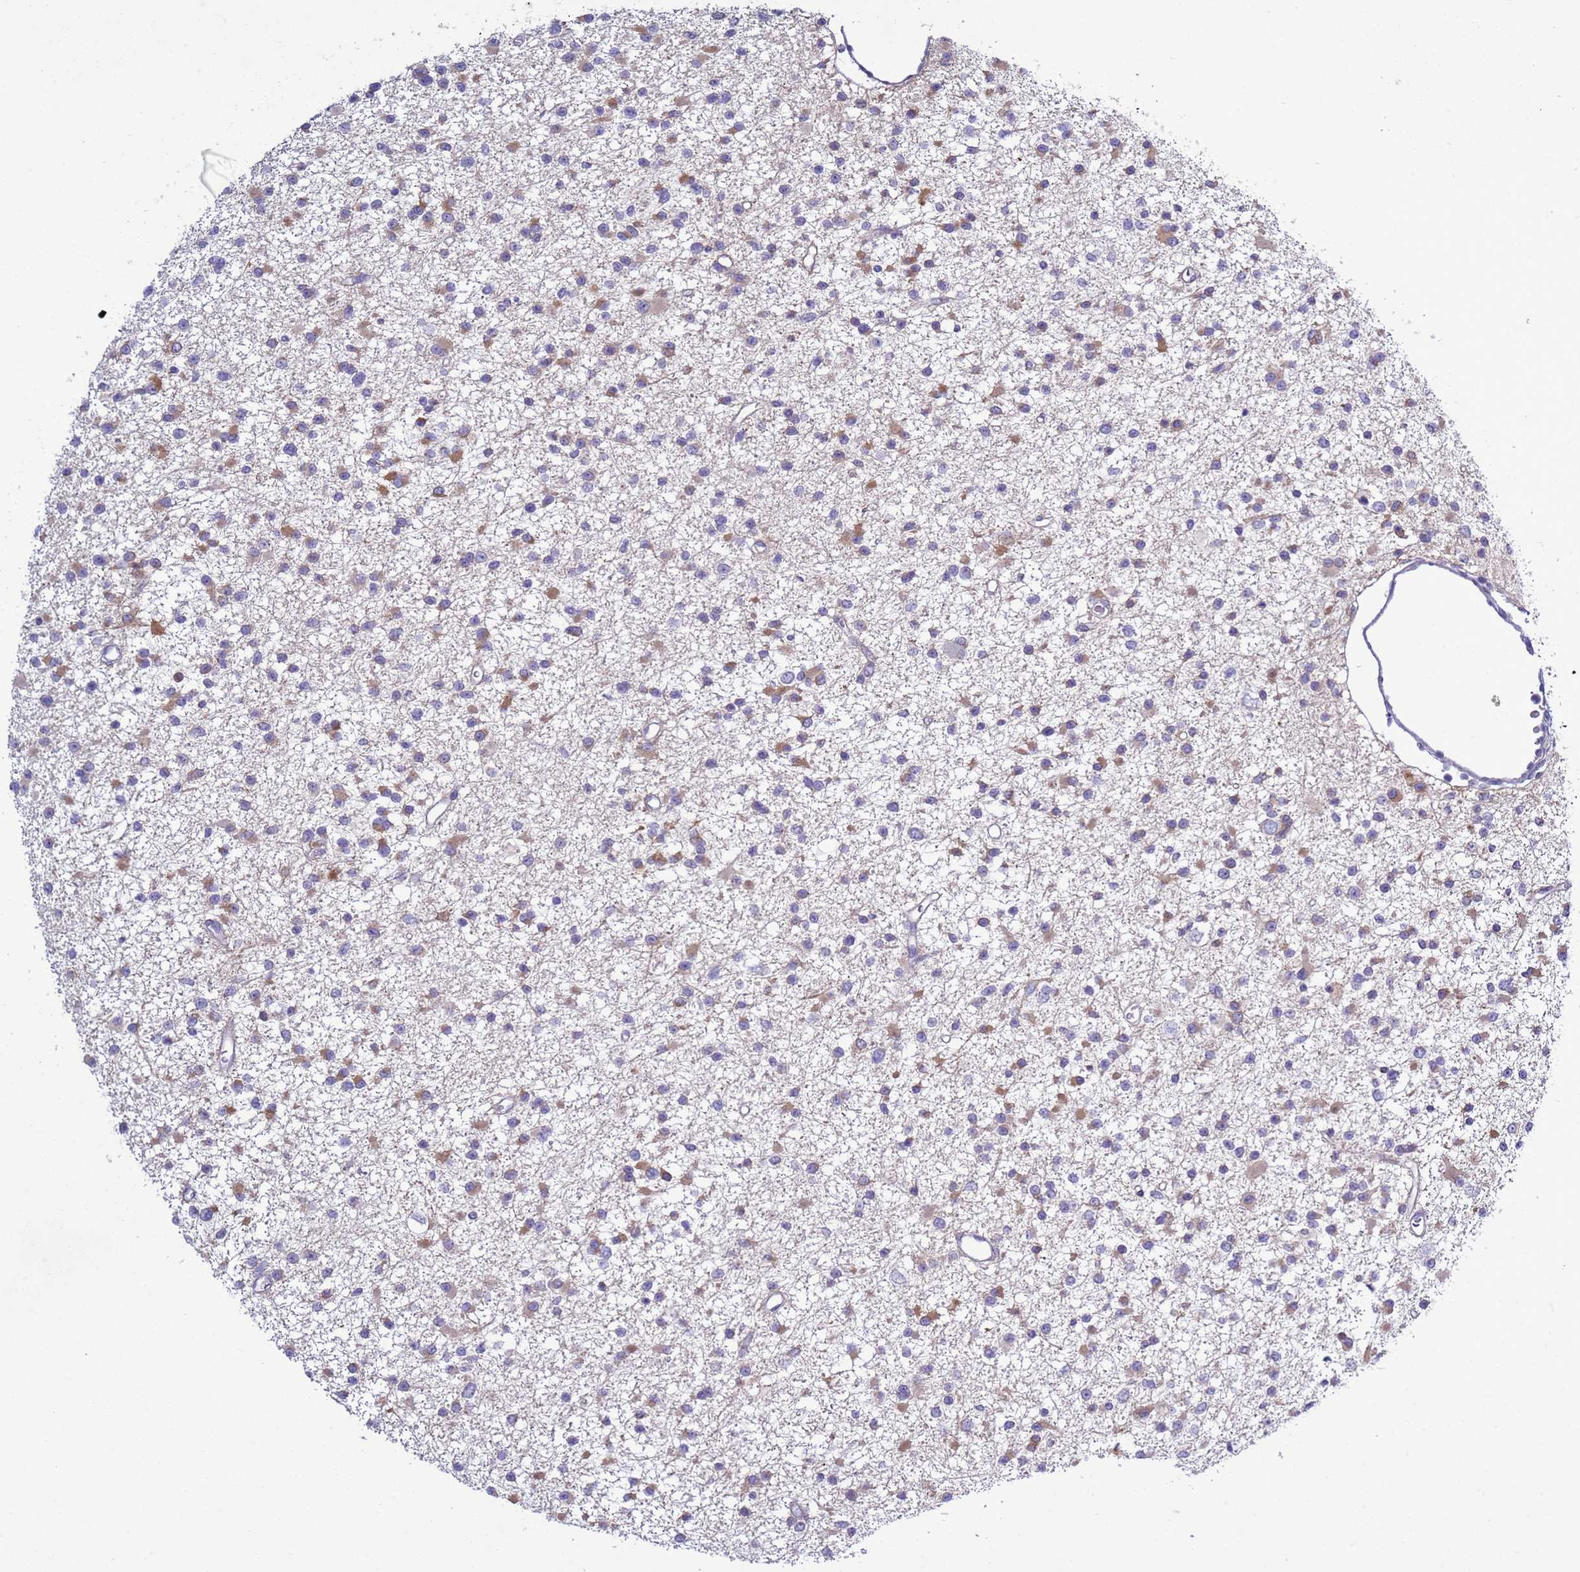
{"staining": {"intensity": "moderate", "quantity": "<25%", "location": "cytoplasmic/membranous"}, "tissue": "glioma", "cell_type": "Tumor cells", "image_type": "cancer", "snomed": [{"axis": "morphology", "description": "Glioma, malignant, Low grade"}, {"axis": "topography", "description": "Brain"}], "caption": "Tumor cells display low levels of moderate cytoplasmic/membranous positivity in approximately <25% of cells in human glioma.", "gene": "ABHD17B", "patient": {"sex": "female", "age": 22}}